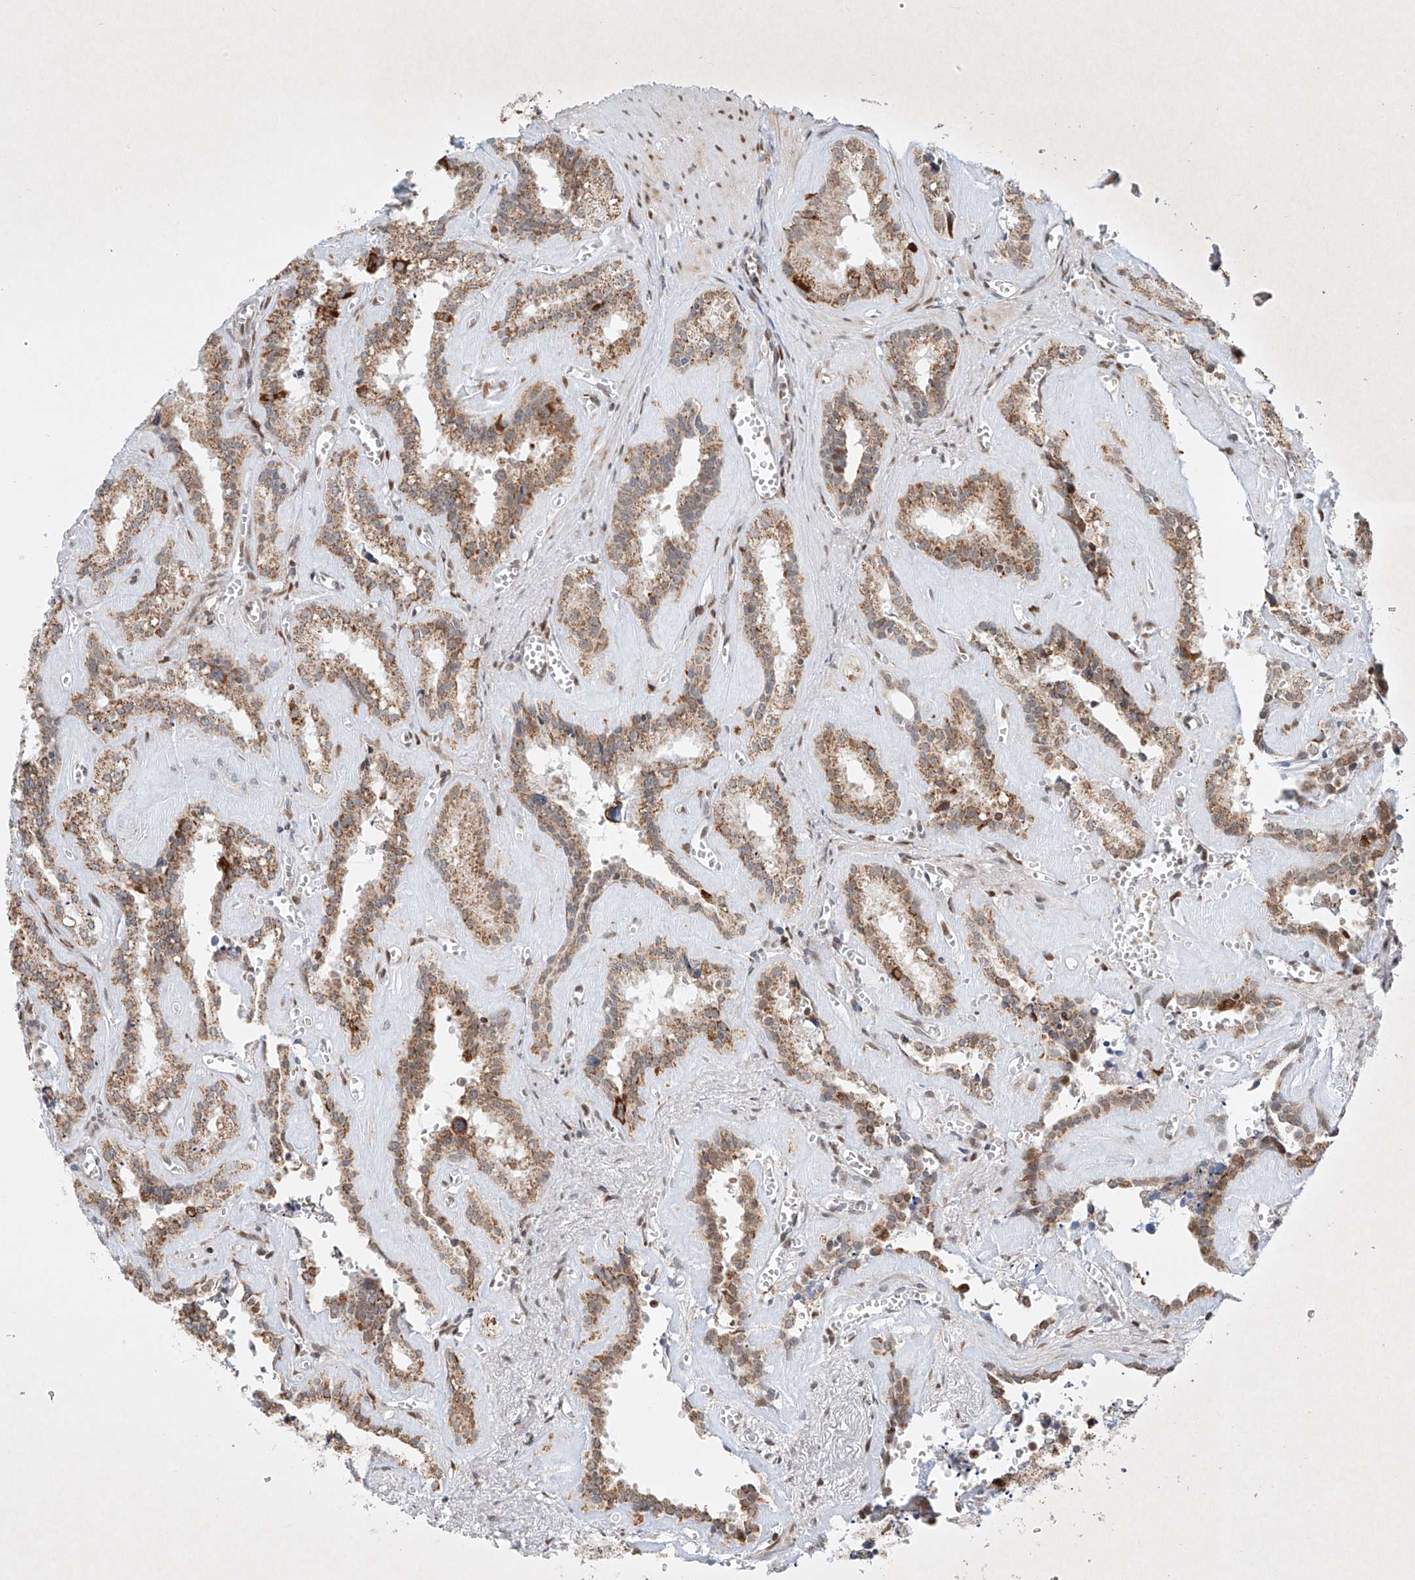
{"staining": {"intensity": "moderate", "quantity": ">75%", "location": "cytoplasmic/membranous"}, "tissue": "seminal vesicle", "cell_type": "Glandular cells", "image_type": "normal", "snomed": [{"axis": "morphology", "description": "Normal tissue, NOS"}, {"axis": "topography", "description": "Prostate"}, {"axis": "topography", "description": "Seminal veicle"}], "caption": "Immunohistochemistry (IHC) (DAB (3,3'-diaminobenzidine)) staining of benign seminal vesicle shows moderate cytoplasmic/membranous protein expression in about >75% of glandular cells. (DAB (3,3'-diaminobenzidine) IHC, brown staining for protein, blue staining for nuclei).", "gene": "EPG5", "patient": {"sex": "male", "age": 59}}